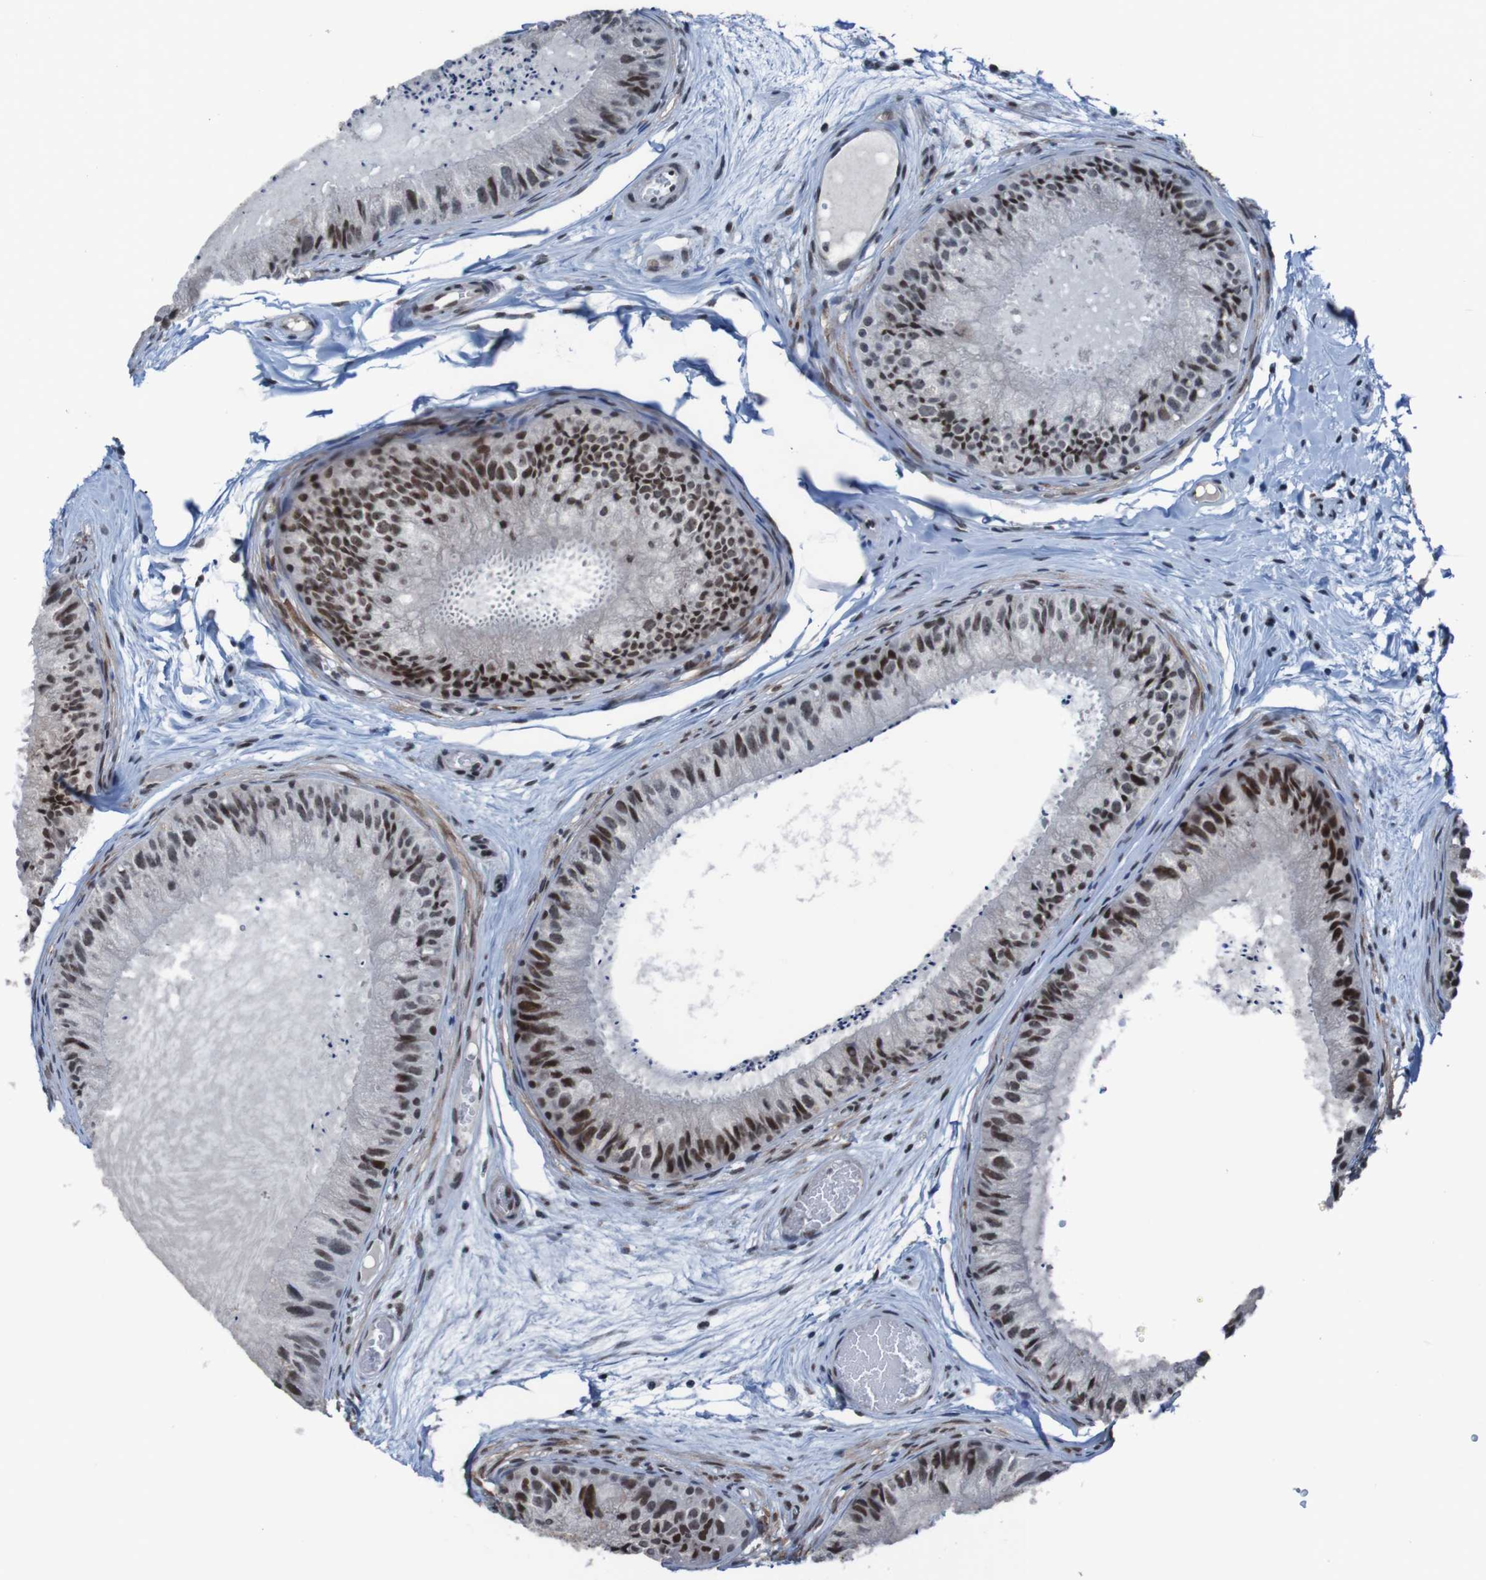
{"staining": {"intensity": "strong", "quantity": ">75%", "location": "nuclear"}, "tissue": "epididymis", "cell_type": "Glandular cells", "image_type": "normal", "snomed": [{"axis": "morphology", "description": "Normal tissue, NOS"}, {"axis": "topography", "description": "Epididymis"}], "caption": "Protein staining demonstrates strong nuclear expression in about >75% of glandular cells in normal epididymis.", "gene": "PHF2", "patient": {"sex": "male", "age": 31}}